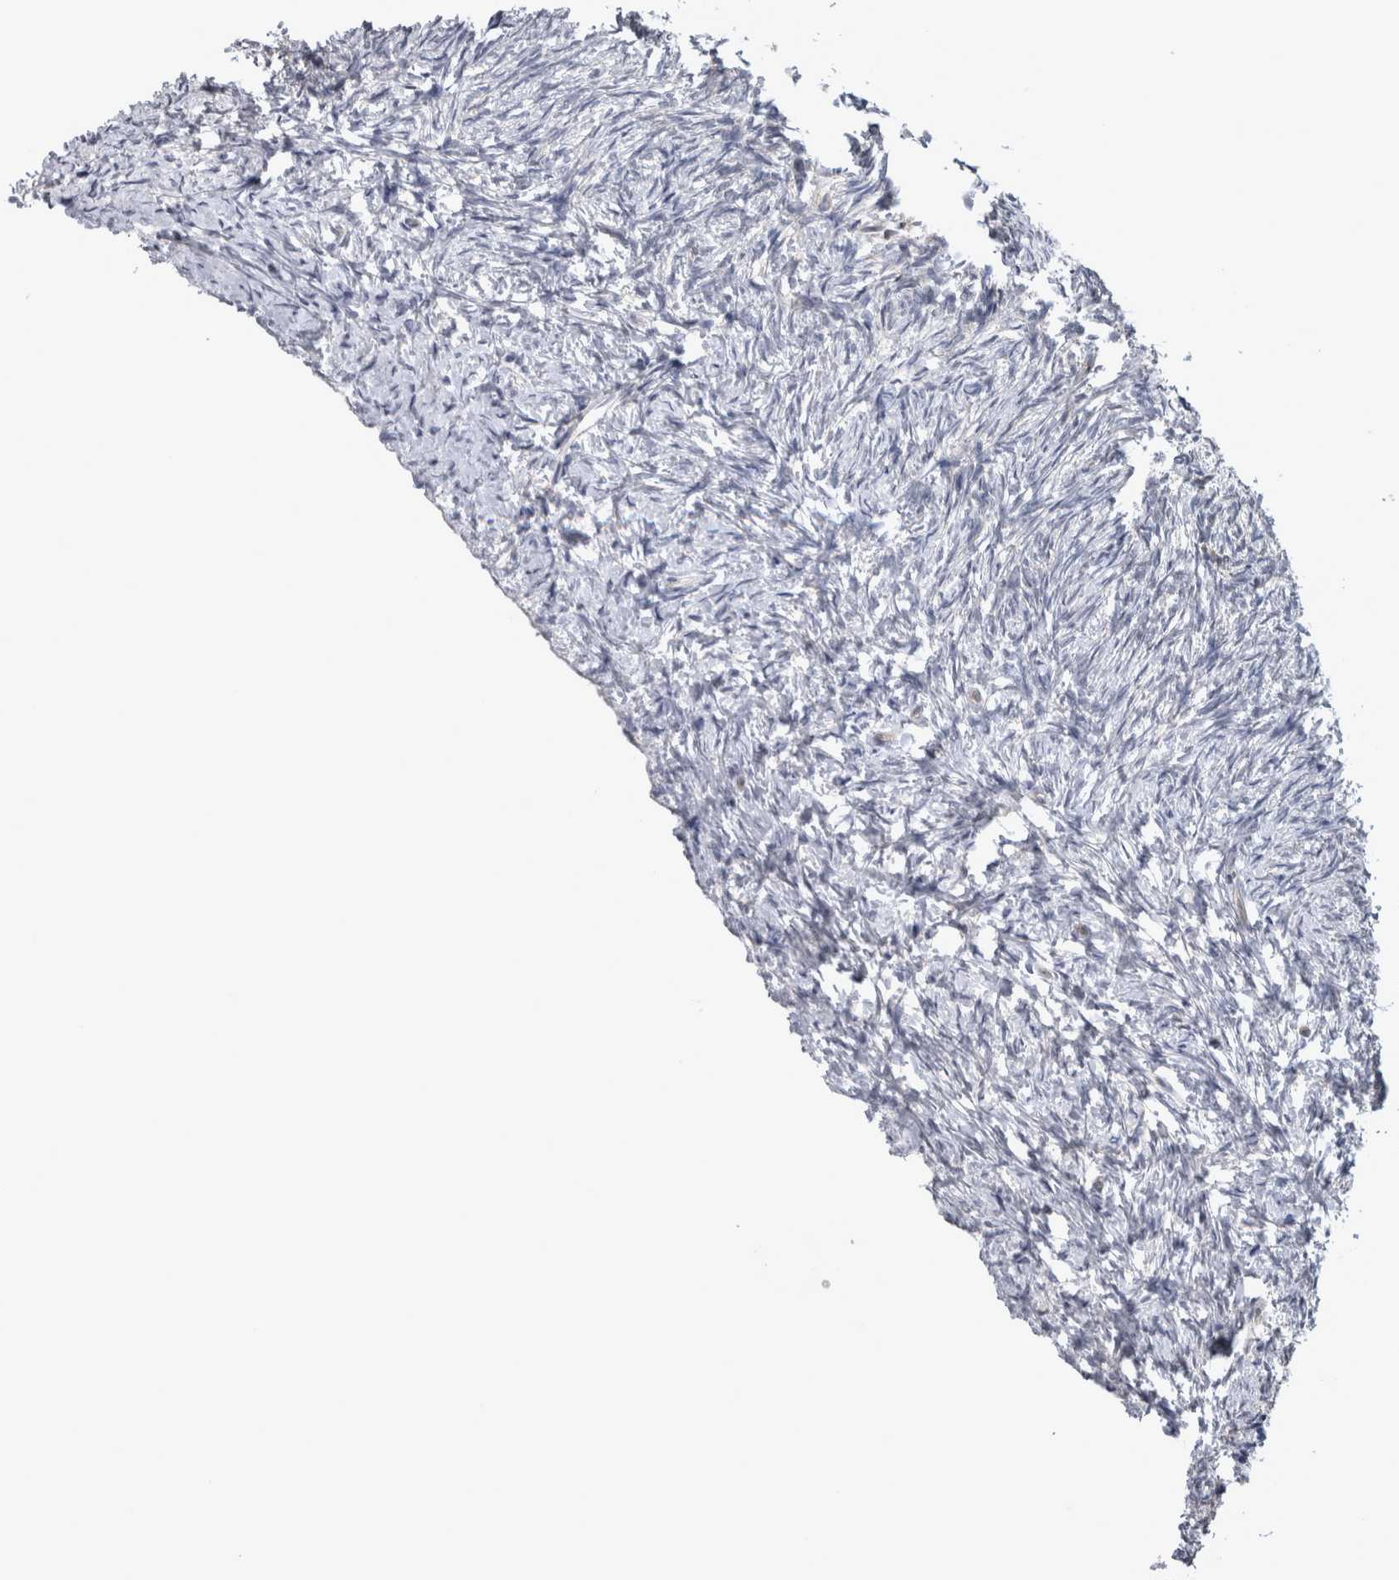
{"staining": {"intensity": "moderate", "quantity": ">75%", "location": "cytoplasmic/membranous"}, "tissue": "ovary", "cell_type": "Follicle cells", "image_type": "normal", "snomed": [{"axis": "morphology", "description": "Normal tissue, NOS"}, {"axis": "topography", "description": "Ovary"}], "caption": "Immunohistochemistry staining of benign ovary, which displays medium levels of moderate cytoplasmic/membranous positivity in about >75% of follicle cells indicating moderate cytoplasmic/membranous protein staining. The staining was performed using DAB (brown) for protein detection and nuclei were counterstained in hematoxylin (blue).", "gene": "NAPRT", "patient": {"sex": "female", "age": 41}}